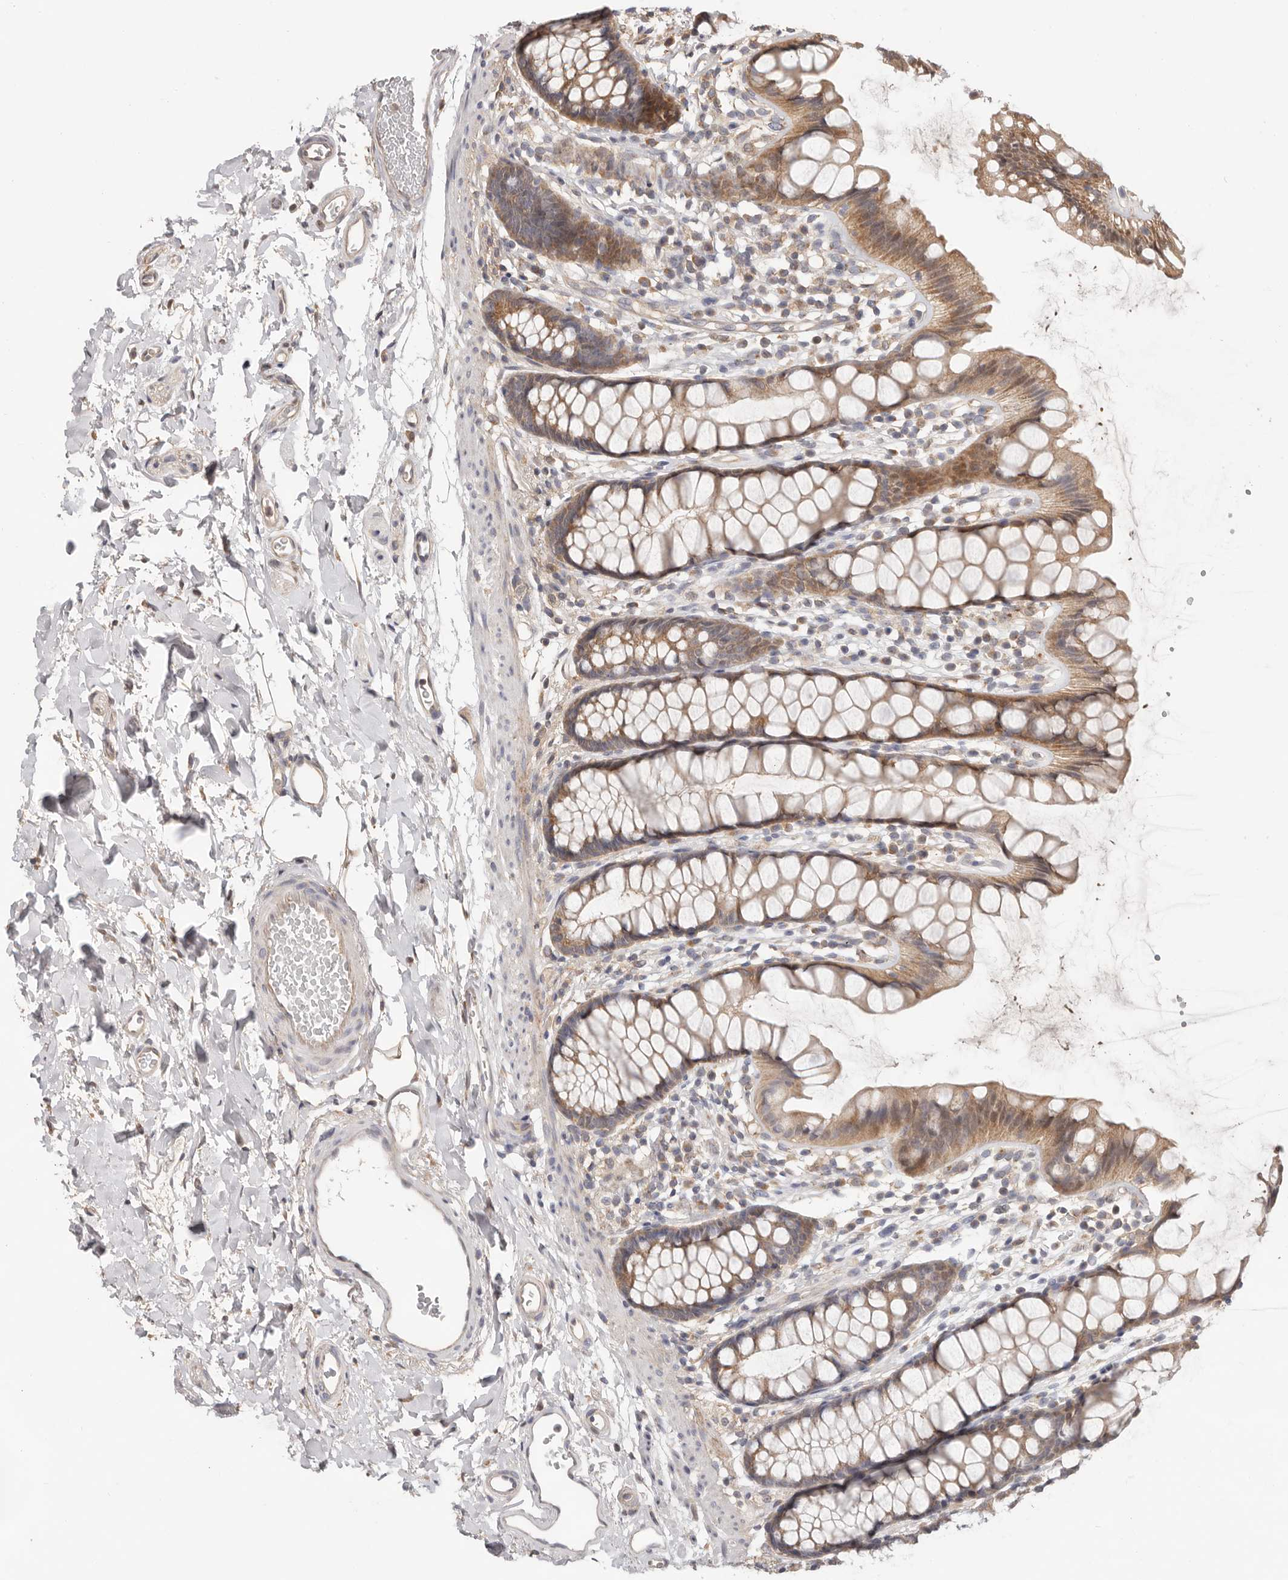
{"staining": {"intensity": "moderate", "quantity": ">75%", "location": "cytoplasmic/membranous"}, "tissue": "rectum", "cell_type": "Glandular cells", "image_type": "normal", "snomed": [{"axis": "morphology", "description": "Normal tissue, NOS"}, {"axis": "topography", "description": "Rectum"}], "caption": "Immunohistochemical staining of normal human rectum displays medium levels of moderate cytoplasmic/membranous staining in about >75% of glandular cells.", "gene": "LRP6", "patient": {"sex": "female", "age": 65}}